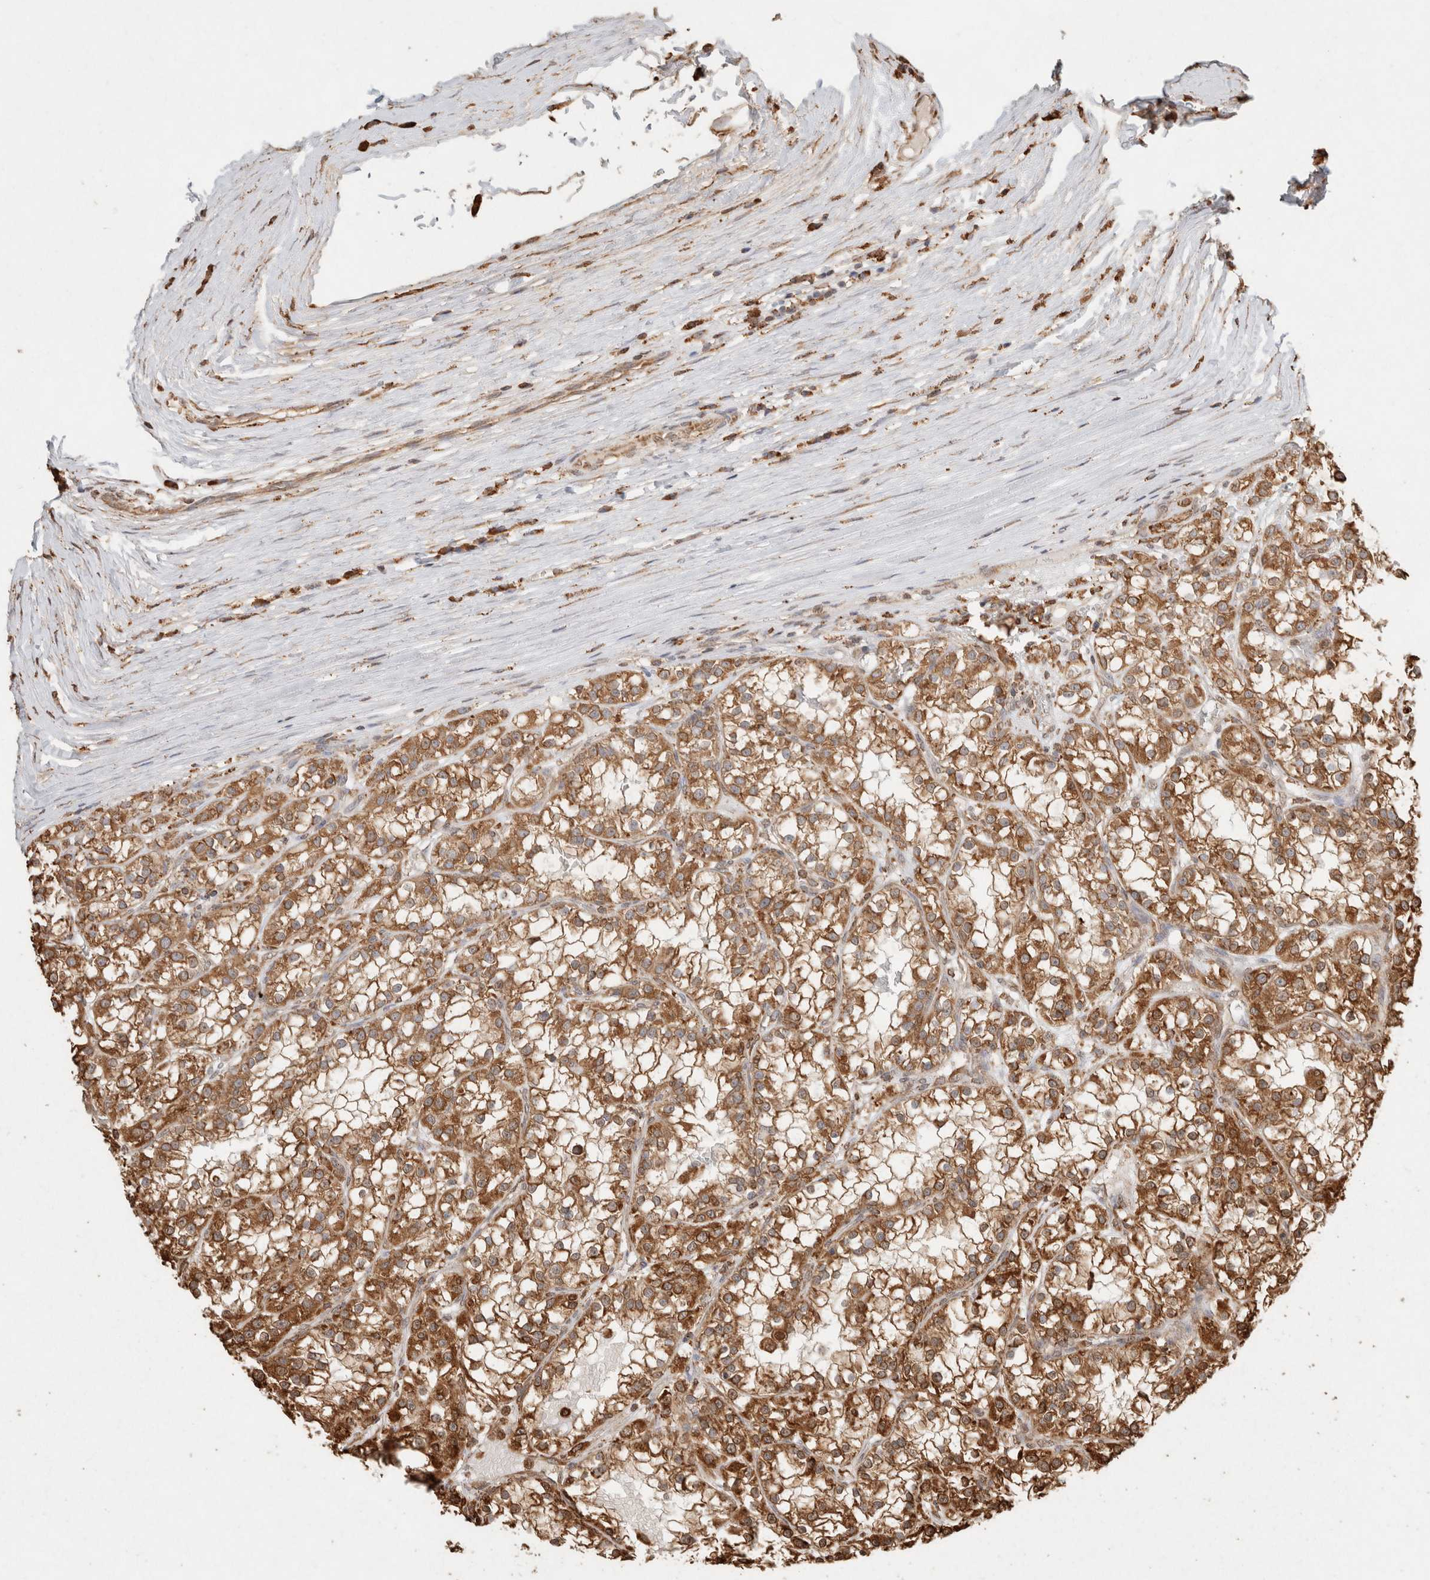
{"staining": {"intensity": "moderate", "quantity": ">75%", "location": "cytoplasmic/membranous"}, "tissue": "renal cancer", "cell_type": "Tumor cells", "image_type": "cancer", "snomed": [{"axis": "morphology", "description": "Adenocarcinoma, NOS"}, {"axis": "topography", "description": "Kidney"}], "caption": "Moderate cytoplasmic/membranous expression is identified in about >75% of tumor cells in renal cancer (adenocarcinoma).", "gene": "ERAP1", "patient": {"sex": "female", "age": 52}}